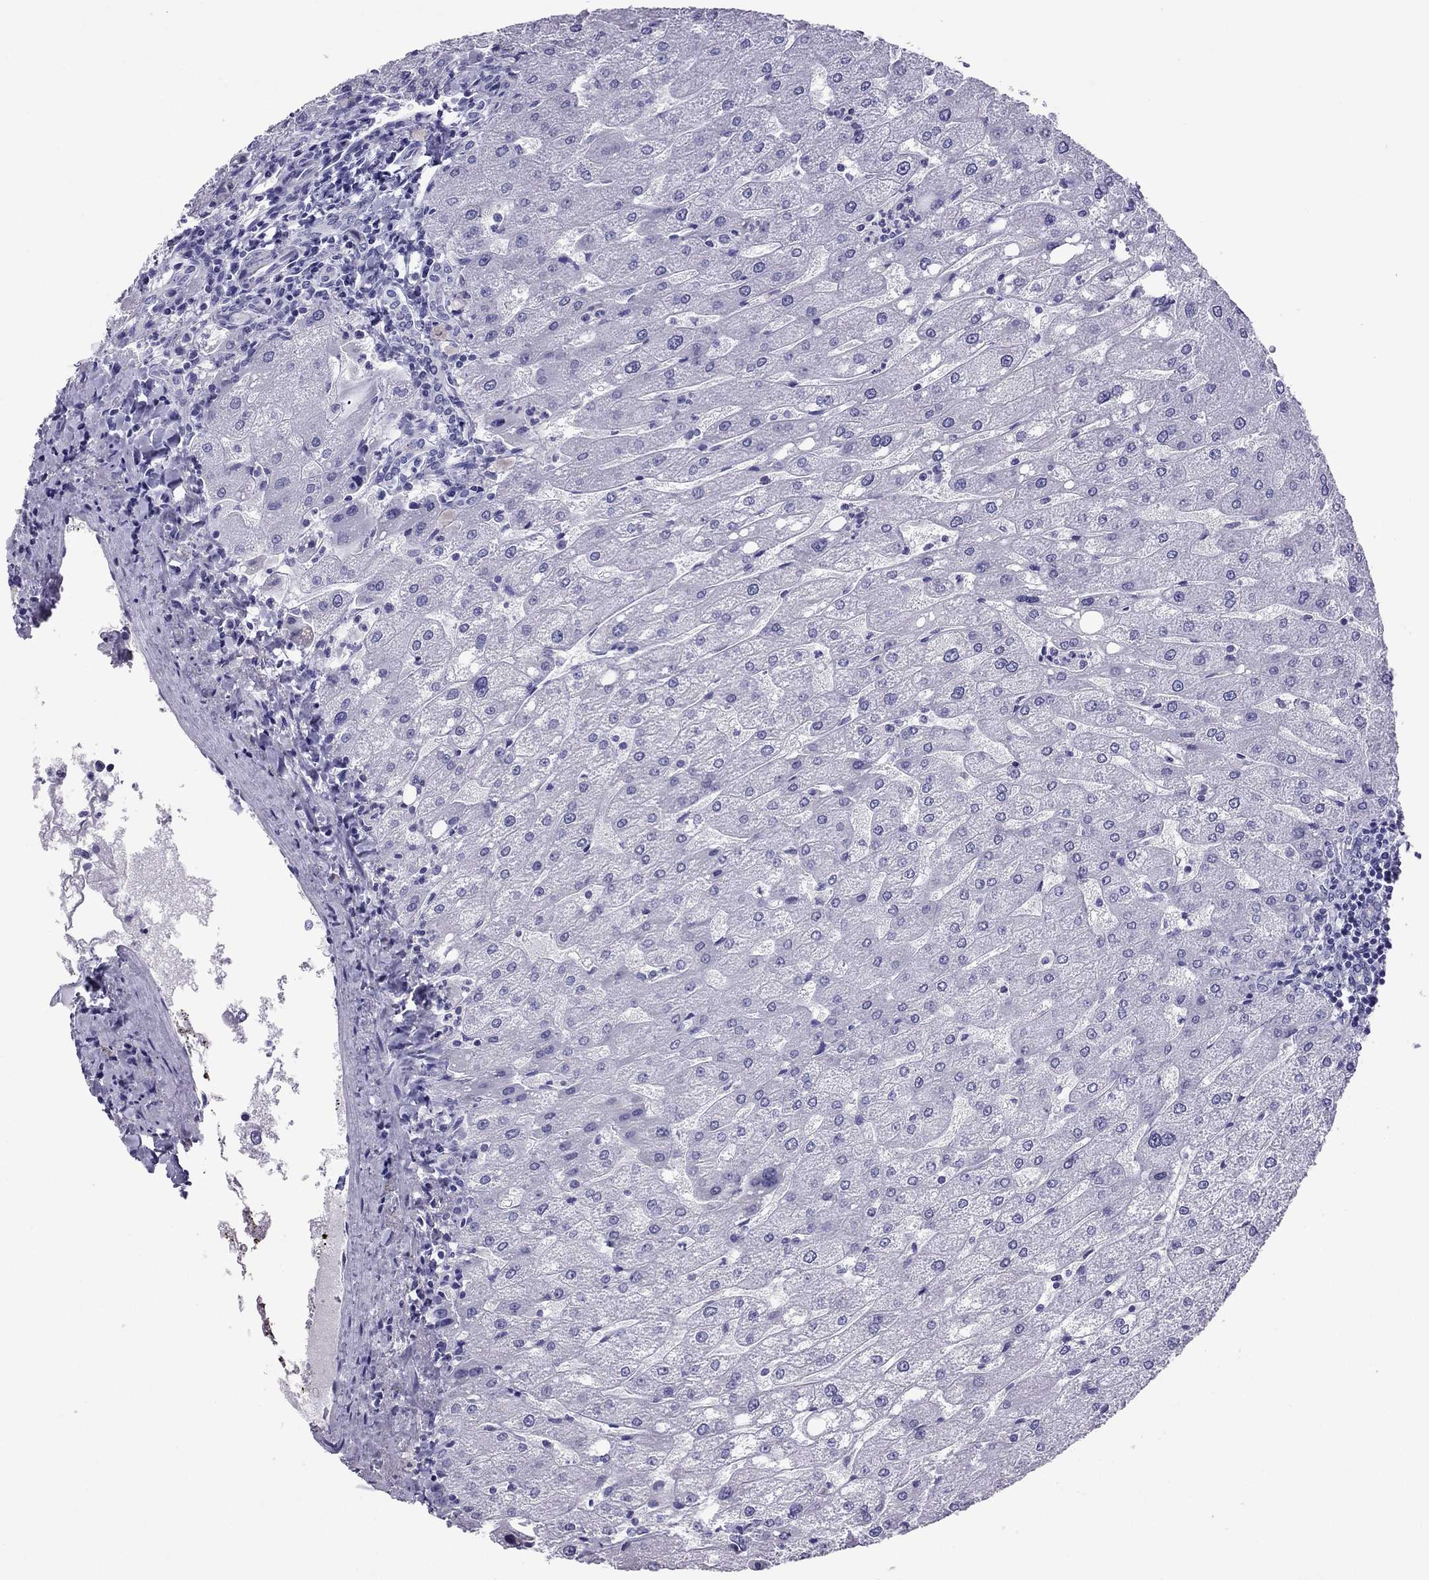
{"staining": {"intensity": "negative", "quantity": "none", "location": "none"}, "tissue": "liver", "cell_type": "Cholangiocytes", "image_type": "normal", "snomed": [{"axis": "morphology", "description": "Normal tissue, NOS"}, {"axis": "topography", "description": "Liver"}], "caption": "Liver stained for a protein using IHC displays no expression cholangiocytes.", "gene": "MYL11", "patient": {"sex": "male", "age": 67}}